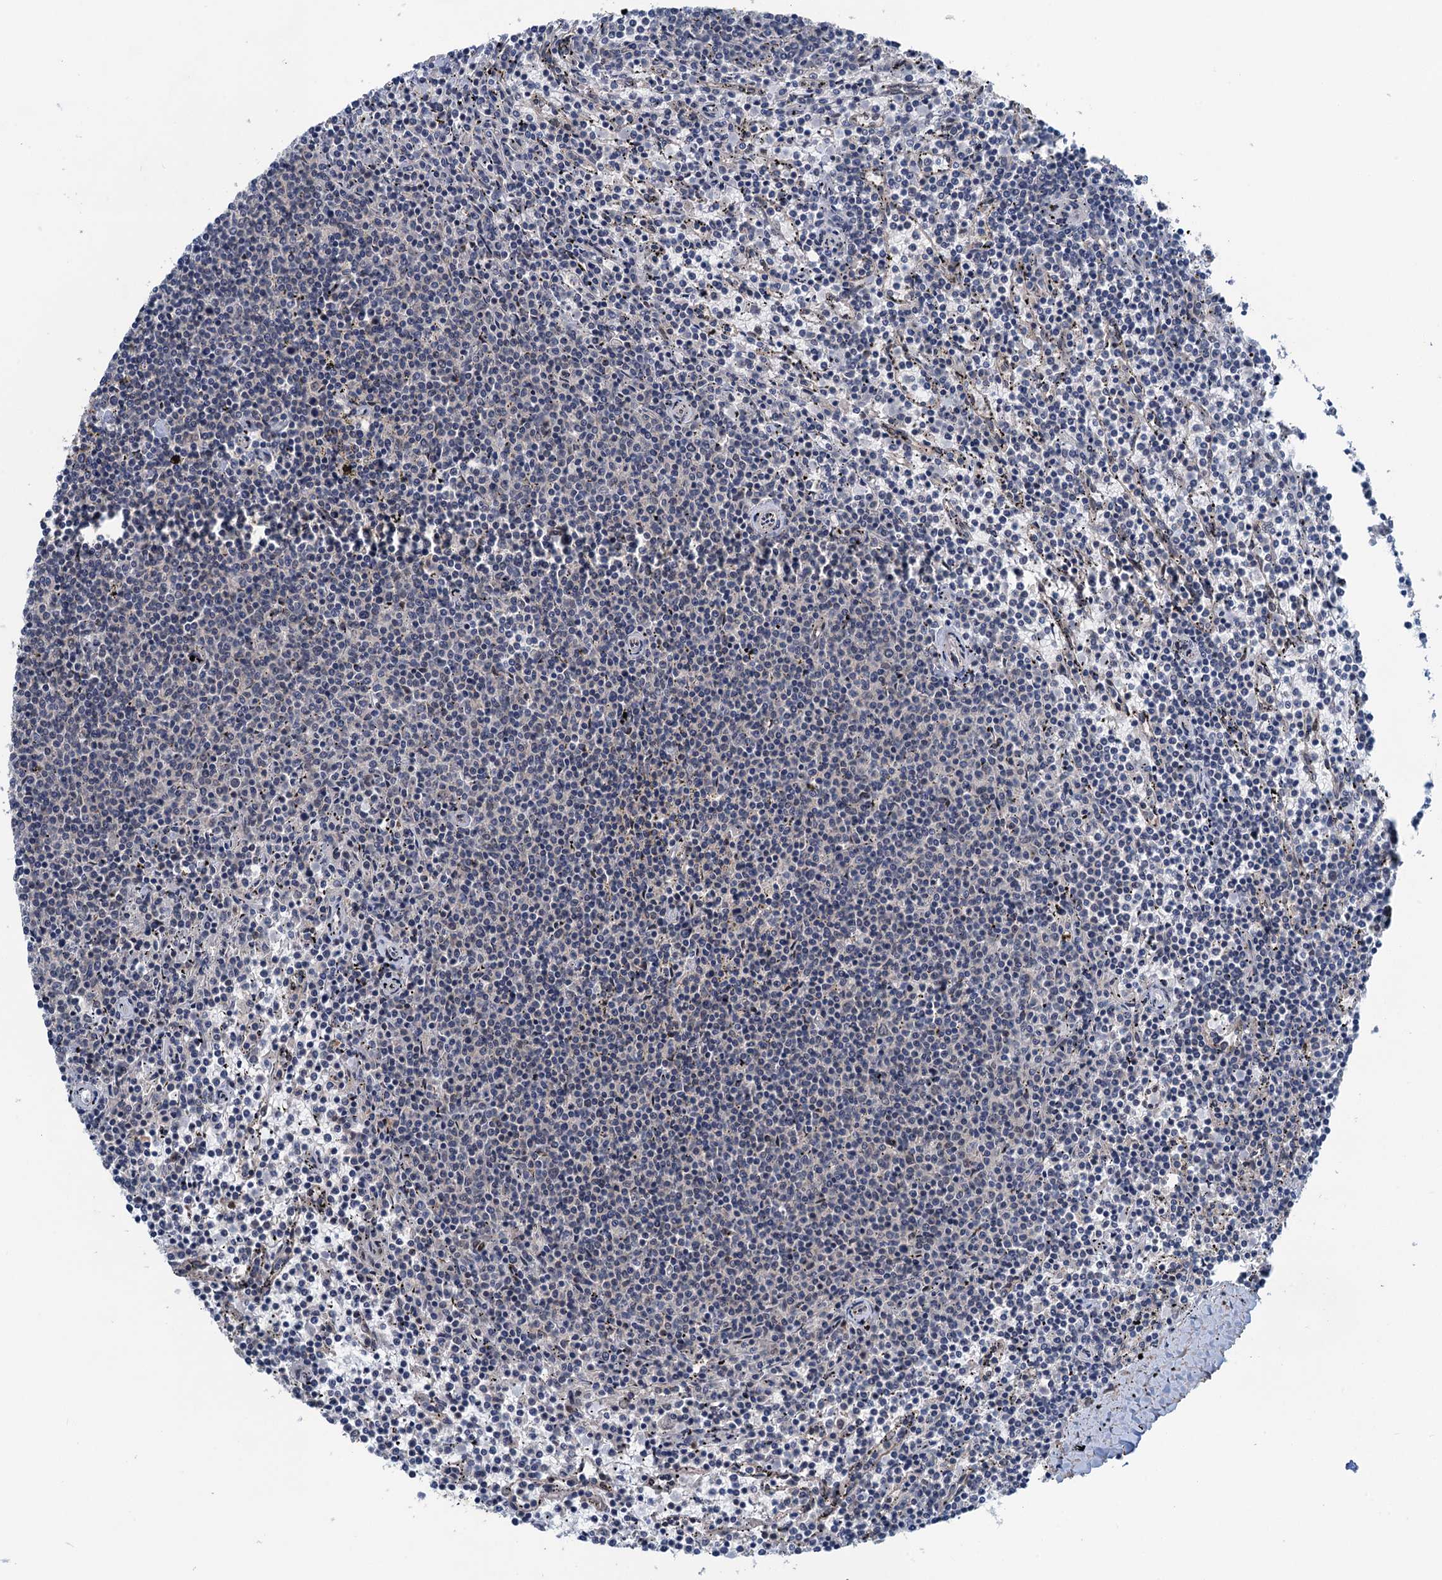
{"staining": {"intensity": "negative", "quantity": "none", "location": "none"}, "tissue": "lymphoma", "cell_type": "Tumor cells", "image_type": "cancer", "snomed": [{"axis": "morphology", "description": "Malignant lymphoma, non-Hodgkin's type, Low grade"}, {"axis": "topography", "description": "Spleen"}], "caption": "The immunohistochemistry (IHC) photomicrograph has no significant staining in tumor cells of lymphoma tissue.", "gene": "DYNC2I2", "patient": {"sex": "female", "age": 50}}